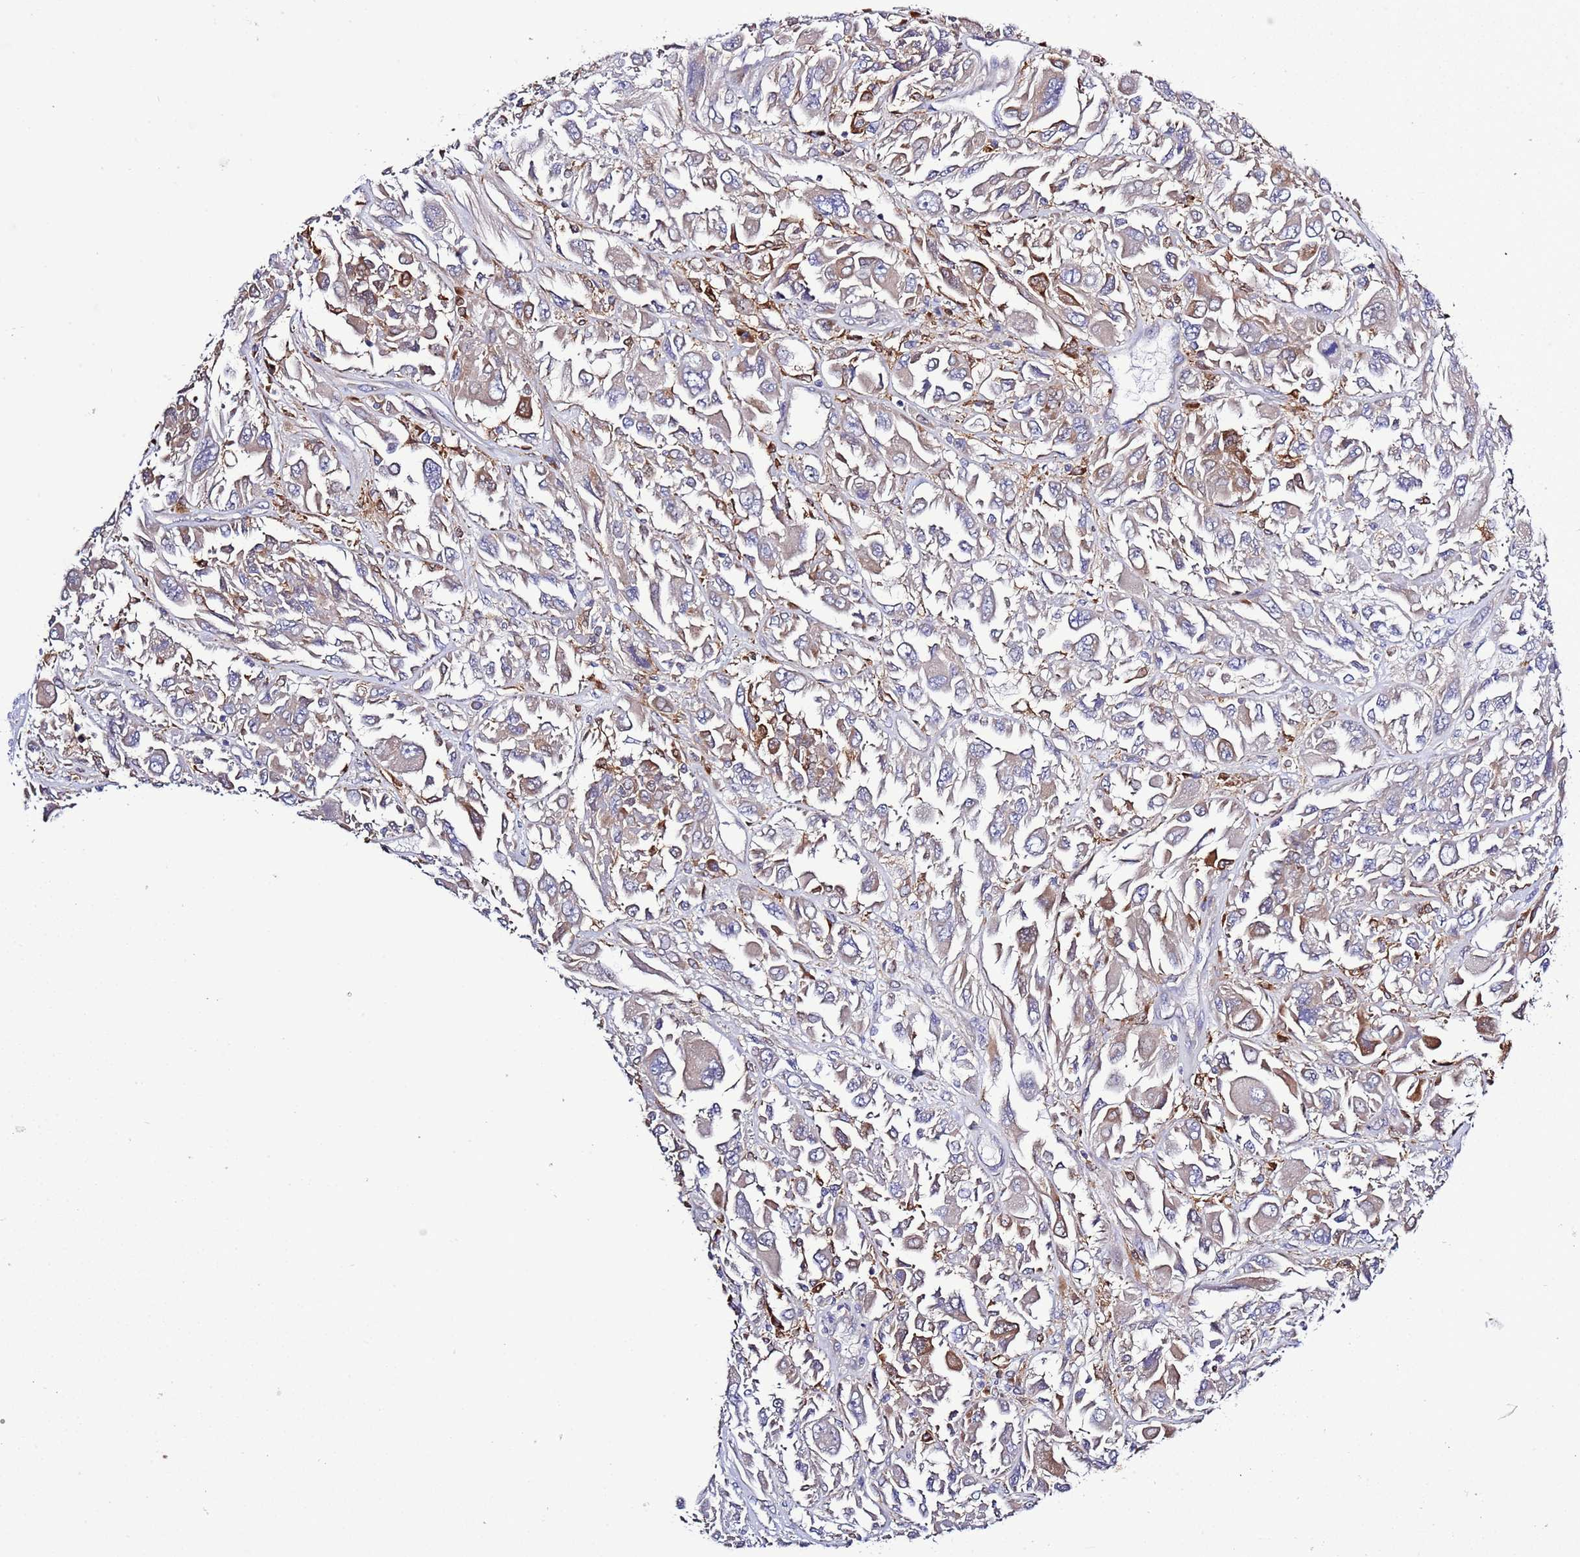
{"staining": {"intensity": "moderate", "quantity": "<25%", "location": "cytoplasmic/membranous"}, "tissue": "melanoma", "cell_type": "Tumor cells", "image_type": "cancer", "snomed": [{"axis": "morphology", "description": "Malignant melanoma, NOS"}, {"axis": "topography", "description": "Skin"}], "caption": "This image displays malignant melanoma stained with immunohistochemistry to label a protein in brown. The cytoplasmic/membranous of tumor cells show moderate positivity for the protein. Nuclei are counter-stained blue.", "gene": "SPCS1", "patient": {"sex": "female", "age": 91}}